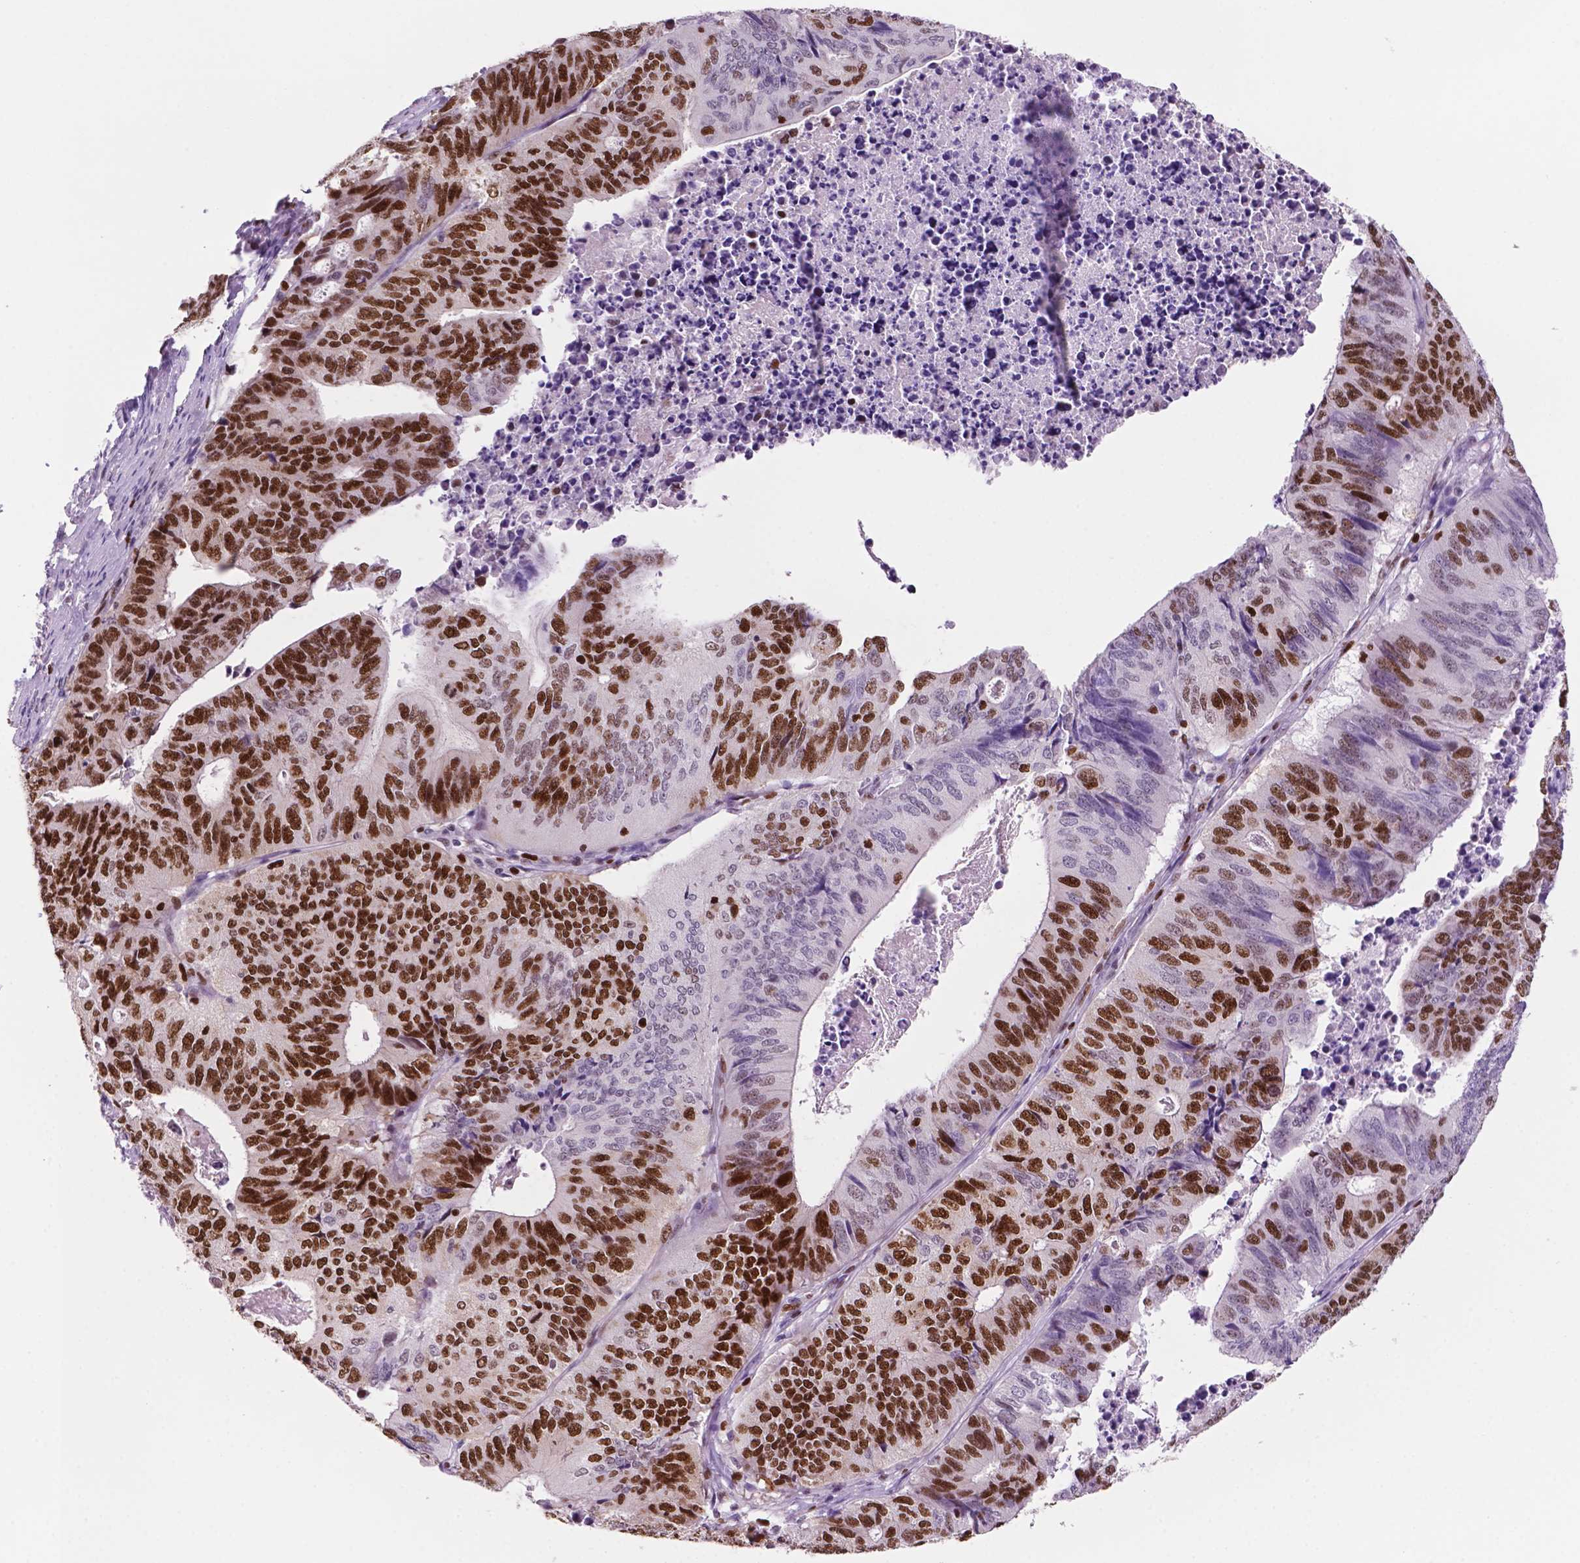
{"staining": {"intensity": "strong", "quantity": "25%-75%", "location": "nuclear"}, "tissue": "stomach cancer", "cell_type": "Tumor cells", "image_type": "cancer", "snomed": [{"axis": "morphology", "description": "Adenocarcinoma, NOS"}, {"axis": "topography", "description": "Stomach, upper"}], "caption": "DAB immunohistochemical staining of human adenocarcinoma (stomach) demonstrates strong nuclear protein expression in approximately 25%-75% of tumor cells.", "gene": "NCAPH2", "patient": {"sex": "female", "age": 67}}